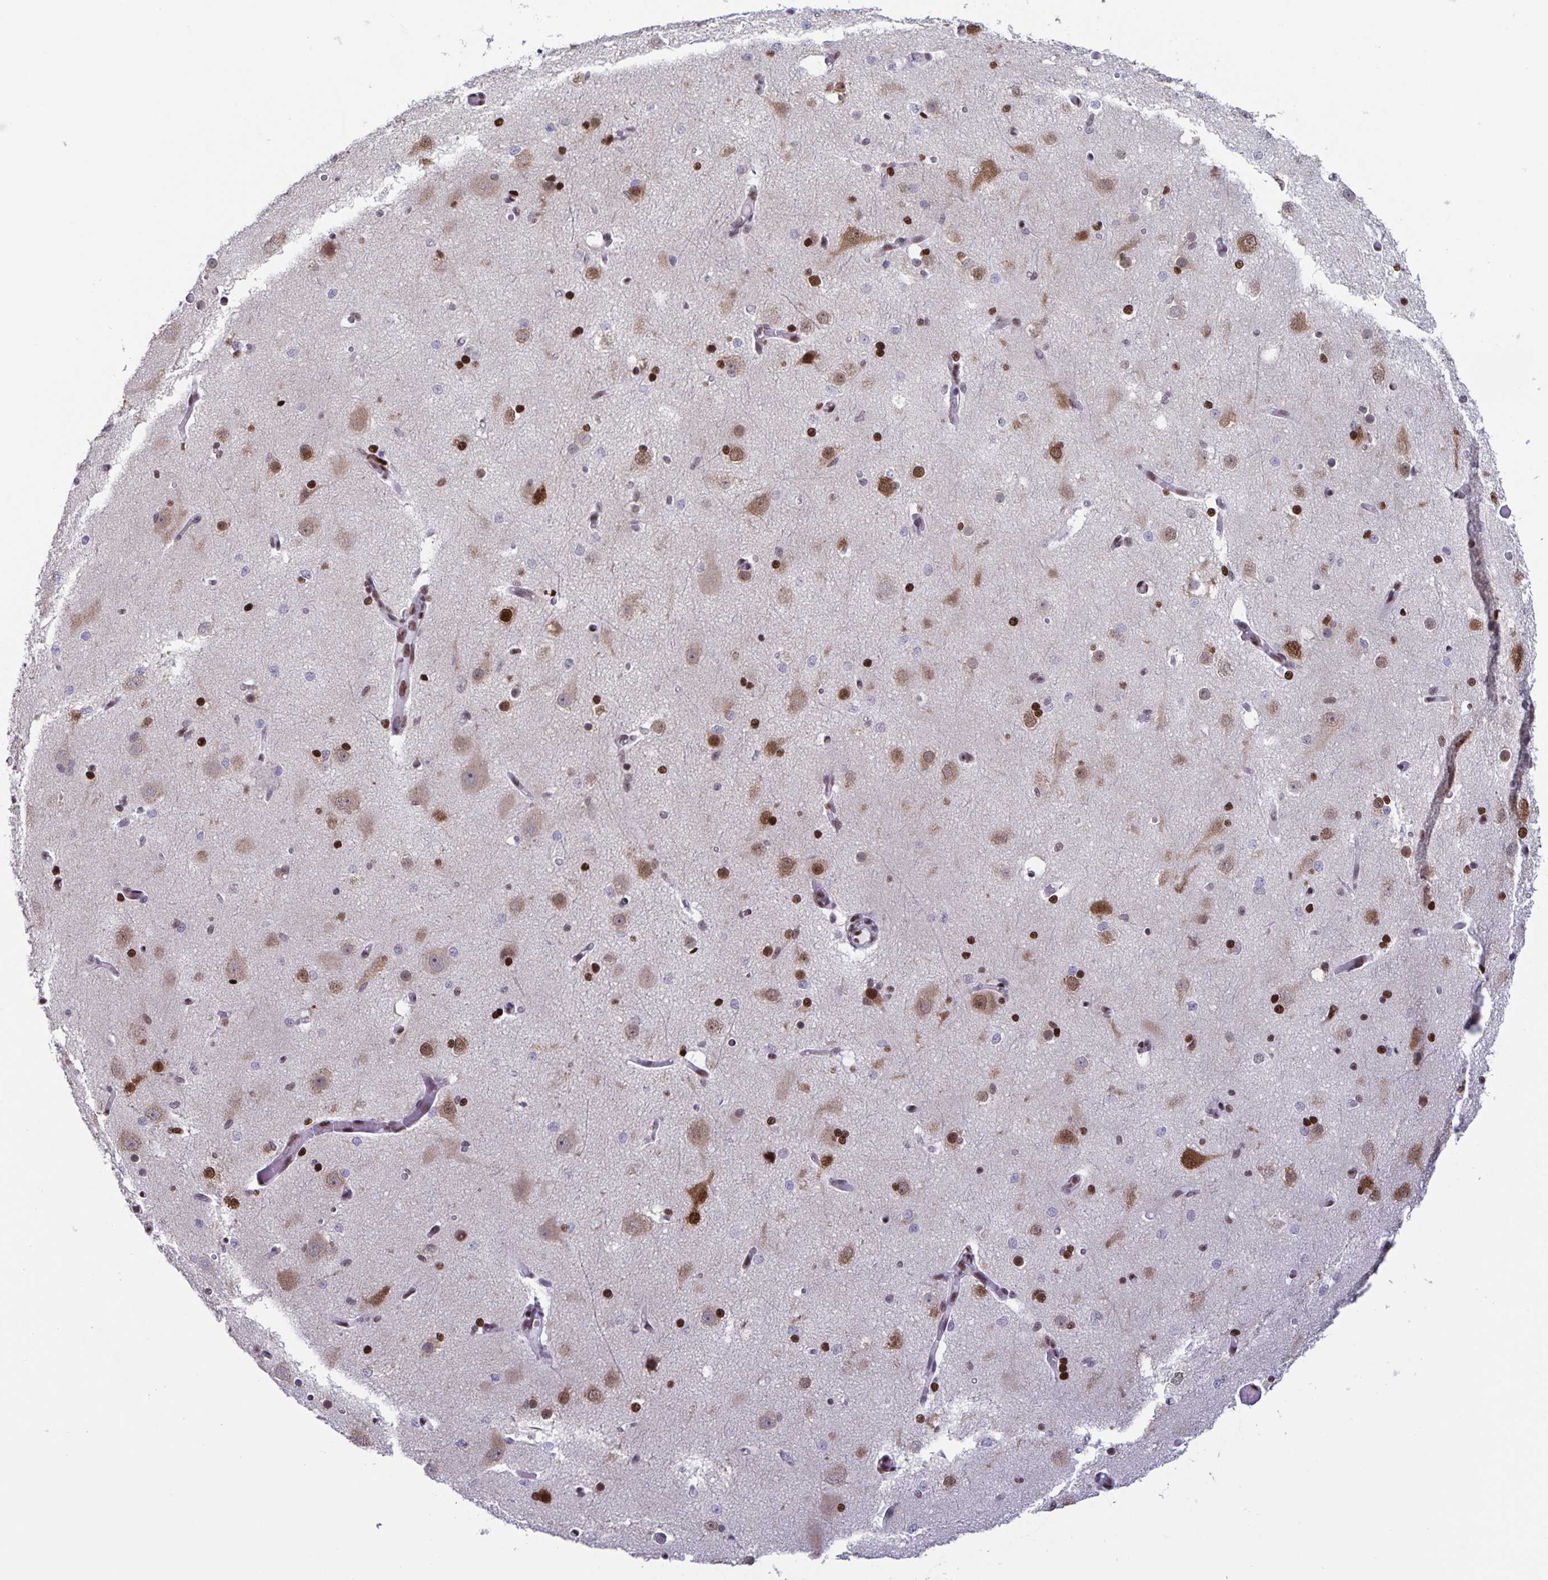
{"staining": {"intensity": "moderate", "quantity": ">75%", "location": "nuclear"}, "tissue": "cerebral cortex", "cell_type": "Endothelial cells", "image_type": "normal", "snomed": [{"axis": "morphology", "description": "Normal tissue, NOS"}, {"axis": "morphology", "description": "Inflammation, NOS"}, {"axis": "topography", "description": "Cerebral cortex"}], "caption": "Cerebral cortex was stained to show a protein in brown. There is medium levels of moderate nuclear positivity in about >75% of endothelial cells.", "gene": "JUND", "patient": {"sex": "male", "age": 6}}